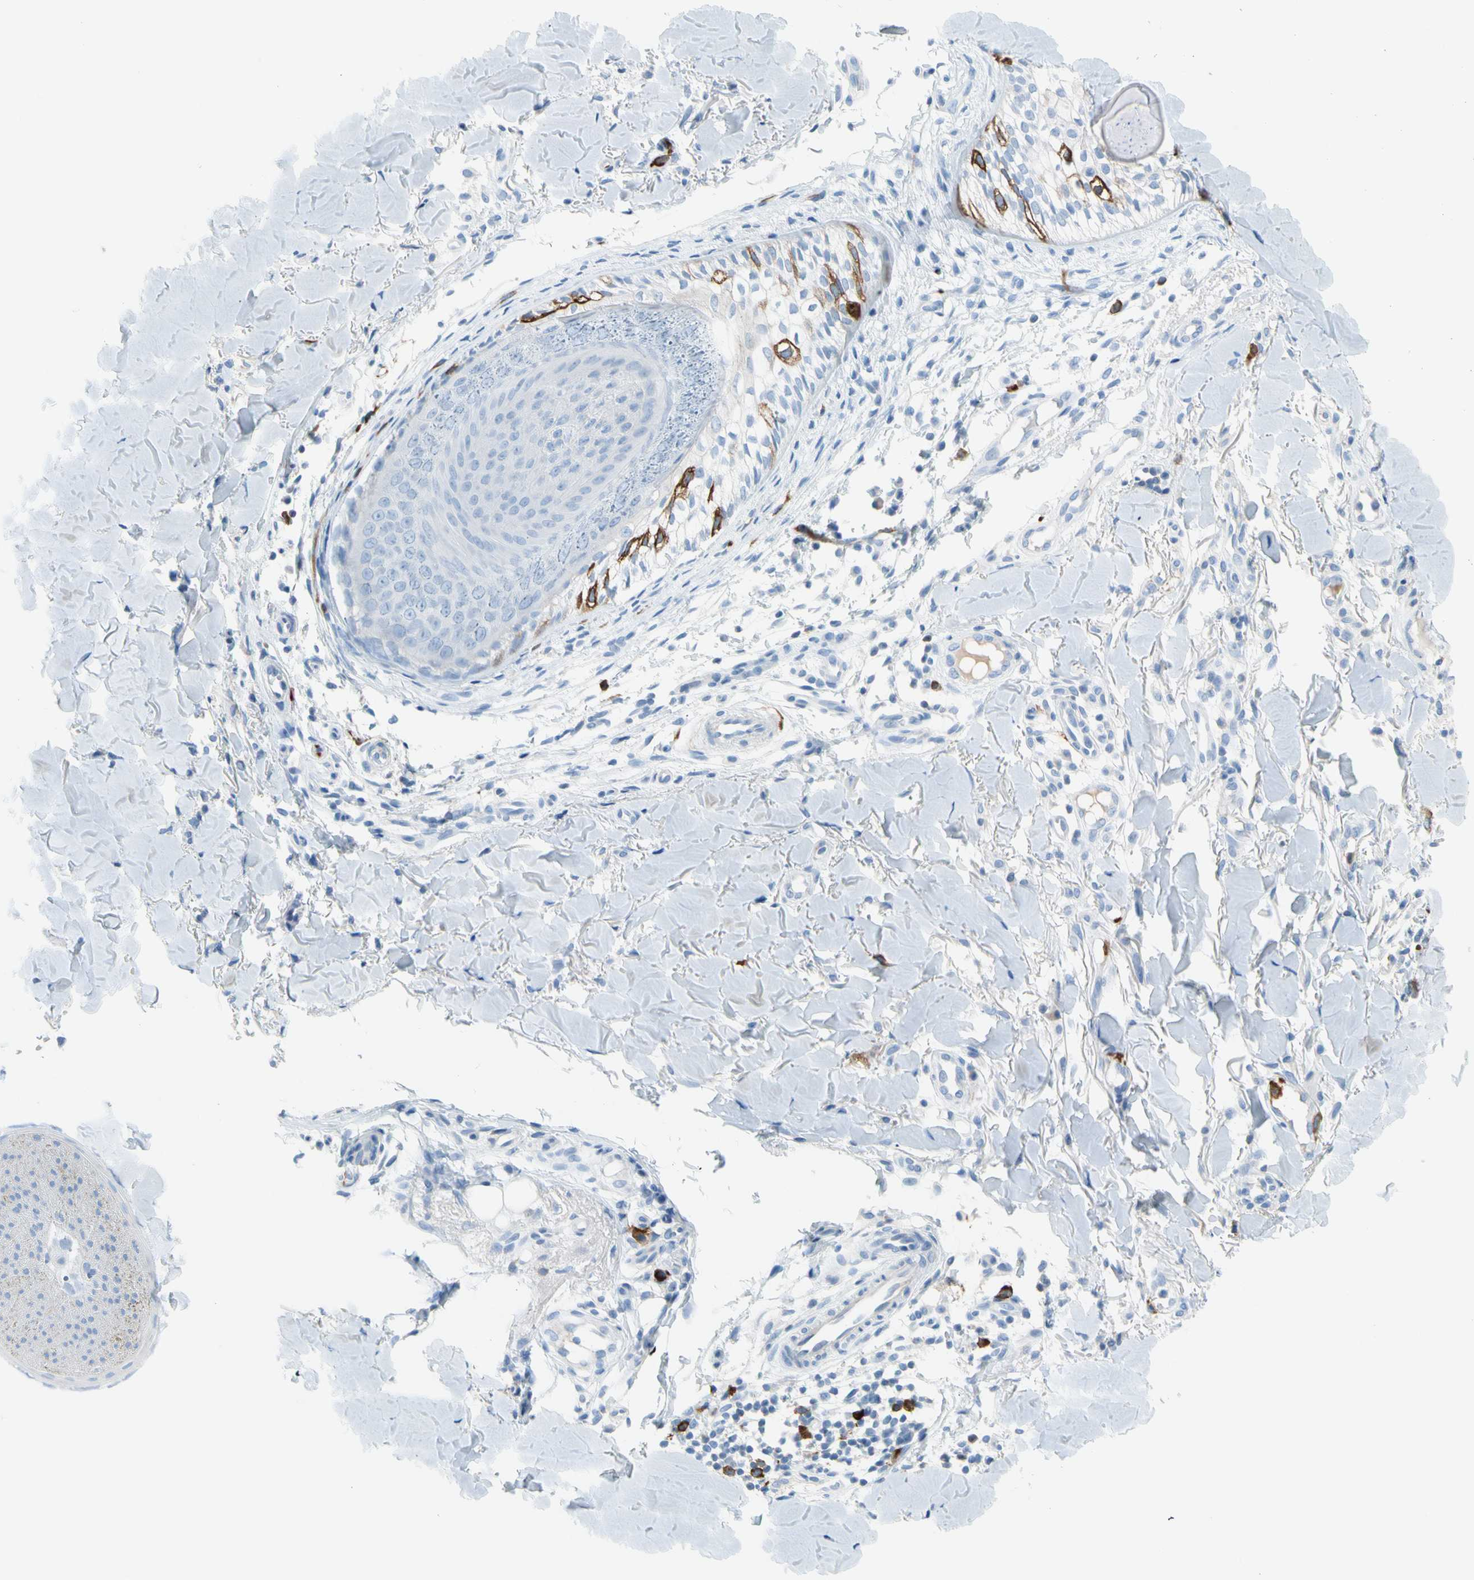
{"staining": {"intensity": "moderate", "quantity": "<25%", "location": "cytoplasmic/membranous"}, "tissue": "skin cancer", "cell_type": "Tumor cells", "image_type": "cancer", "snomed": [{"axis": "morphology", "description": "Normal tissue, NOS"}, {"axis": "morphology", "description": "Basal cell carcinoma"}, {"axis": "topography", "description": "Skin"}], "caption": "Immunohistochemical staining of human skin basal cell carcinoma reveals low levels of moderate cytoplasmic/membranous staining in about <25% of tumor cells. (DAB IHC, brown staining for protein, blue staining for nuclei).", "gene": "TACC3", "patient": {"sex": "male", "age": 52}}